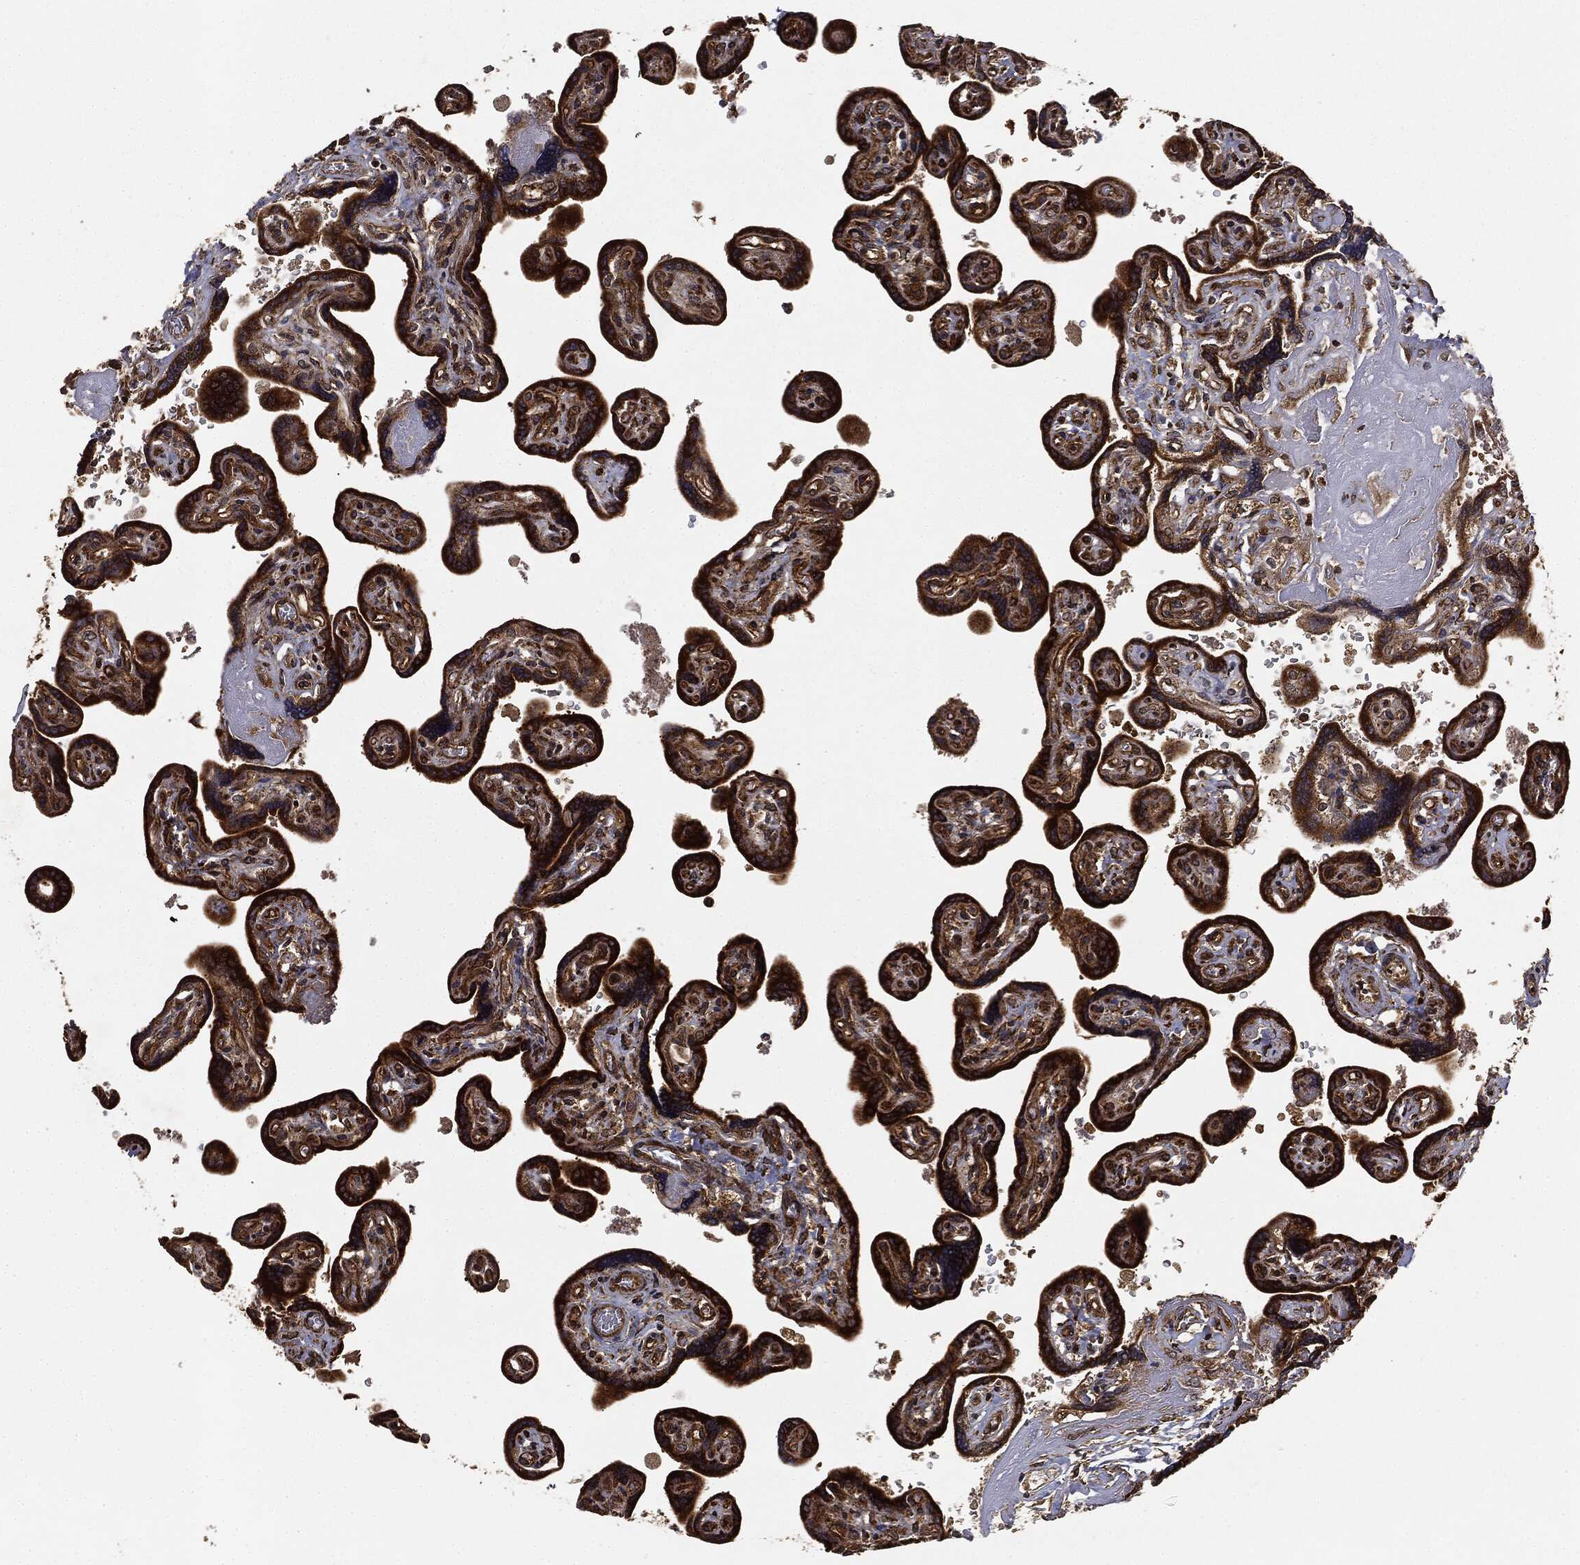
{"staining": {"intensity": "moderate", "quantity": ">75%", "location": "cytoplasmic/membranous"}, "tissue": "placenta", "cell_type": "Decidual cells", "image_type": "normal", "snomed": [{"axis": "morphology", "description": "Normal tissue, NOS"}, {"axis": "topography", "description": "Placenta"}], "caption": "About >75% of decidual cells in unremarkable placenta reveal moderate cytoplasmic/membranous protein expression as visualized by brown immunohistochemical staining.", "gene": "MIER2", "patient": {"sex": "female", "age": 32}}